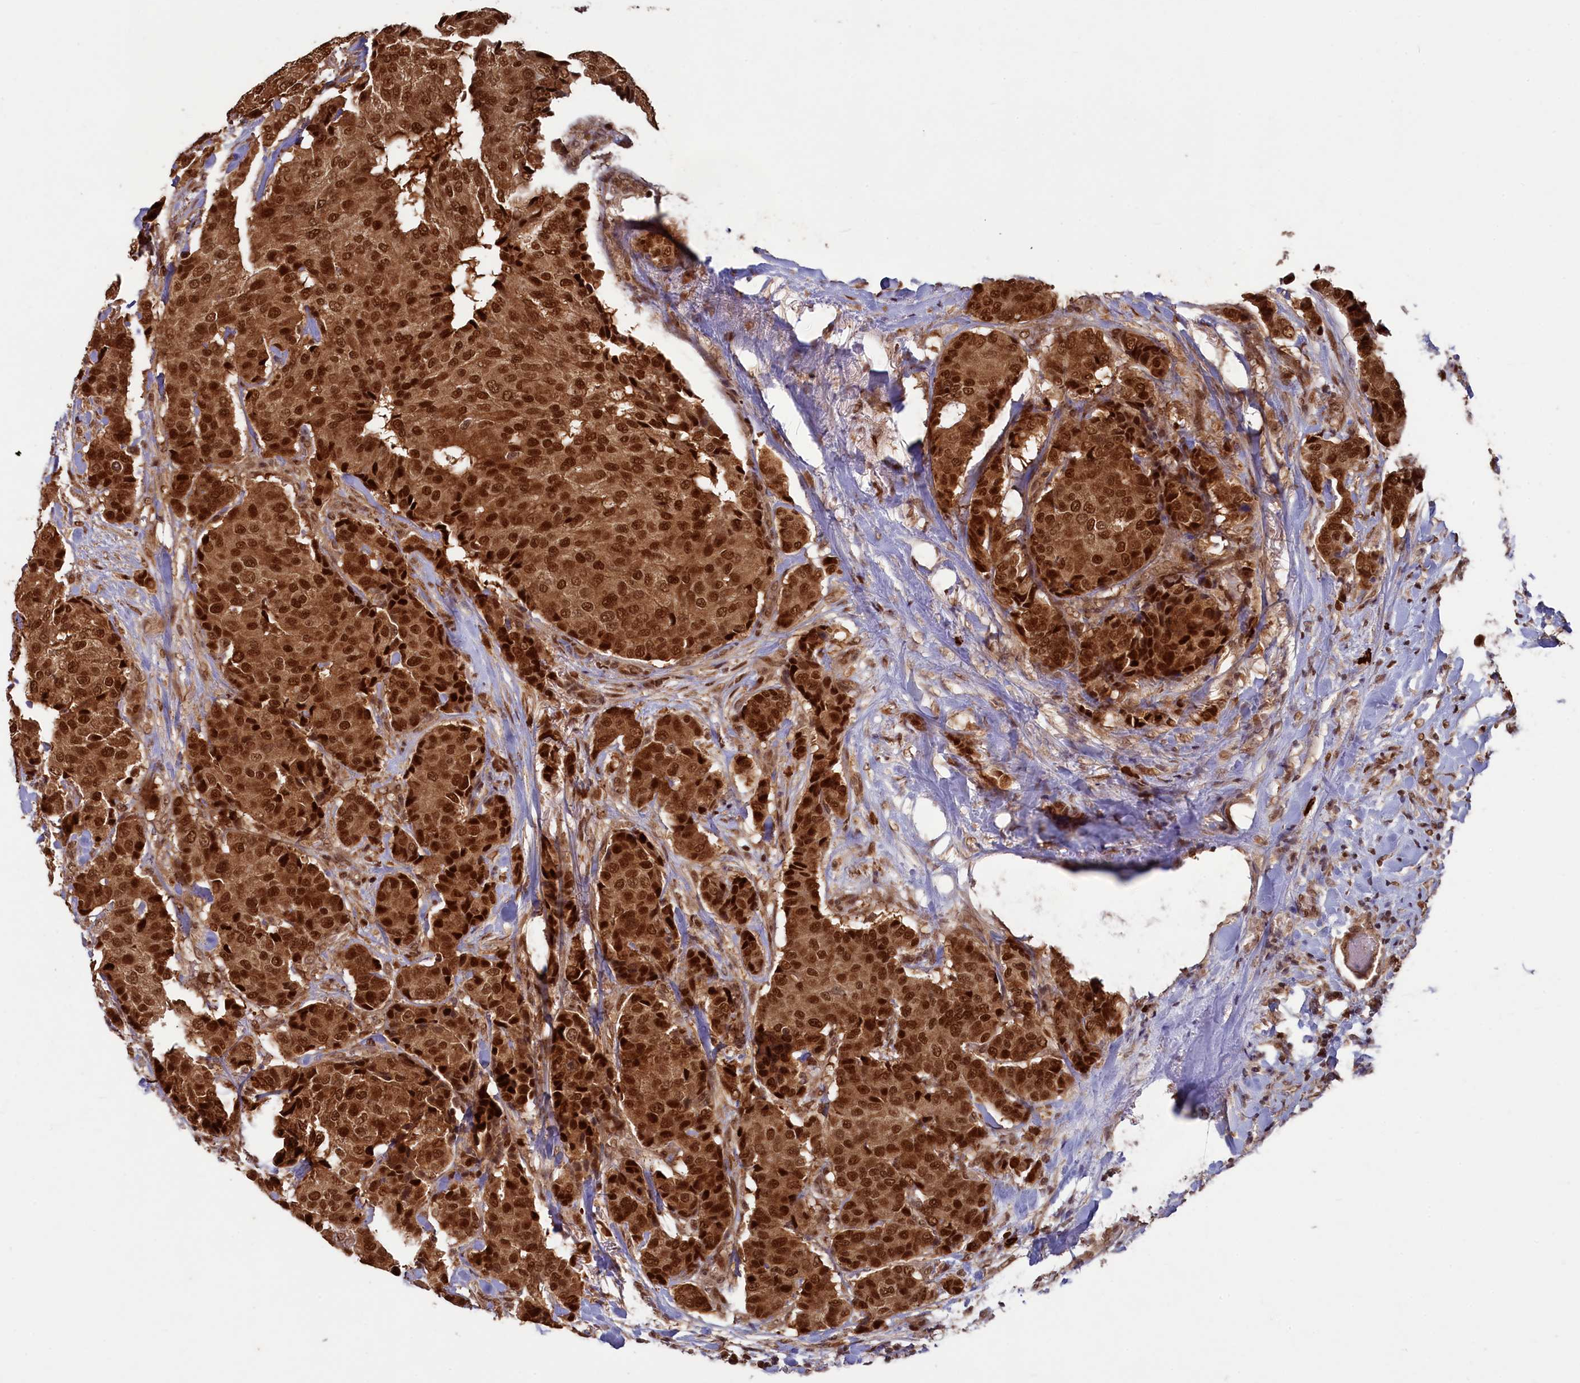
{"staining": {"intensity": "strong", "quantity": ">75%", "location": "cytoplasmic/membranous,nuclear"}, "tissue": "breast cancer", "cell_type": "Tumor cells", "image_type": "cancer", "snomed": [{"axis": "morphology", "description": "Duct carcinoma"}, {"axis": "topography", "description": "Breast"}], "caption": "Immunohistochemical staining of breast cancer (invasive ductal carcinoma) exhibits strong cytoplasmic/membranous and nuclear protein expression in approximately >75% of tumor cells. (brown staining indicates protein expression, while blue staining denotes nuclei).", "gene": "NAE1", "patient": {"sex": "female", "age": 75}}